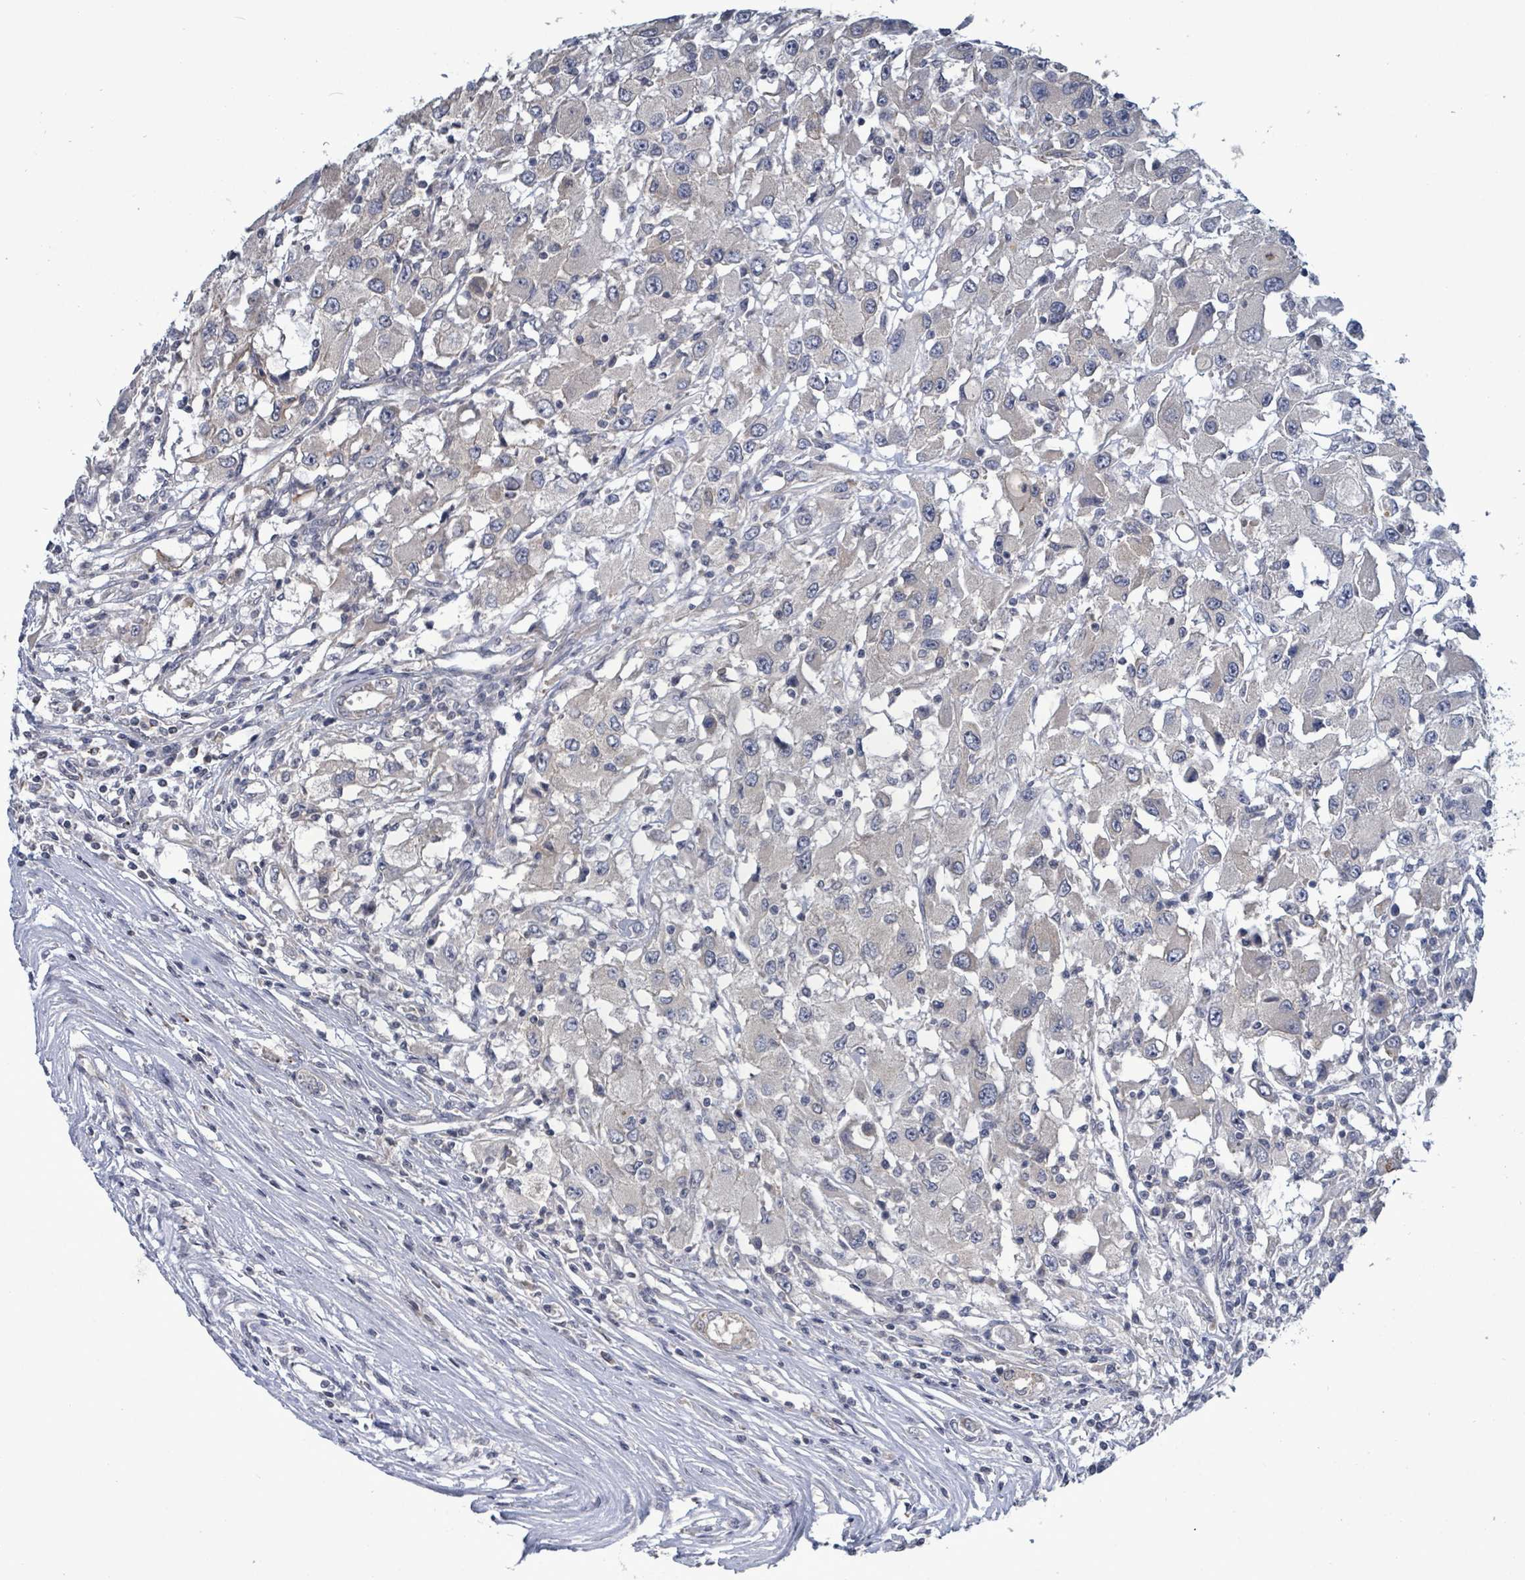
{"staining": {"intensity": "negative", "quantity": "none", "location": "none"}, "tissue": "renal cancer", "cell_type": "Tumor cells", "image_type": "cancer", "snomed": [{"axis": "morphology", "description": "Adenocarcinoma, NOS"}, {"axis": "topography", "description": "Kidney"}], "caption": "Renal cancer was stained to show a protein in brown. There is no significant expression in tumor cells. The staining was performed using DAB (3,3'-diaminobenzidine) to visualize the protein expression in brown, while the nuclei were stained in blue with hematoxylin (Magnification: 20x).", "gene": "COQ10B", "patient": {"sex": "female", "age": 67}}